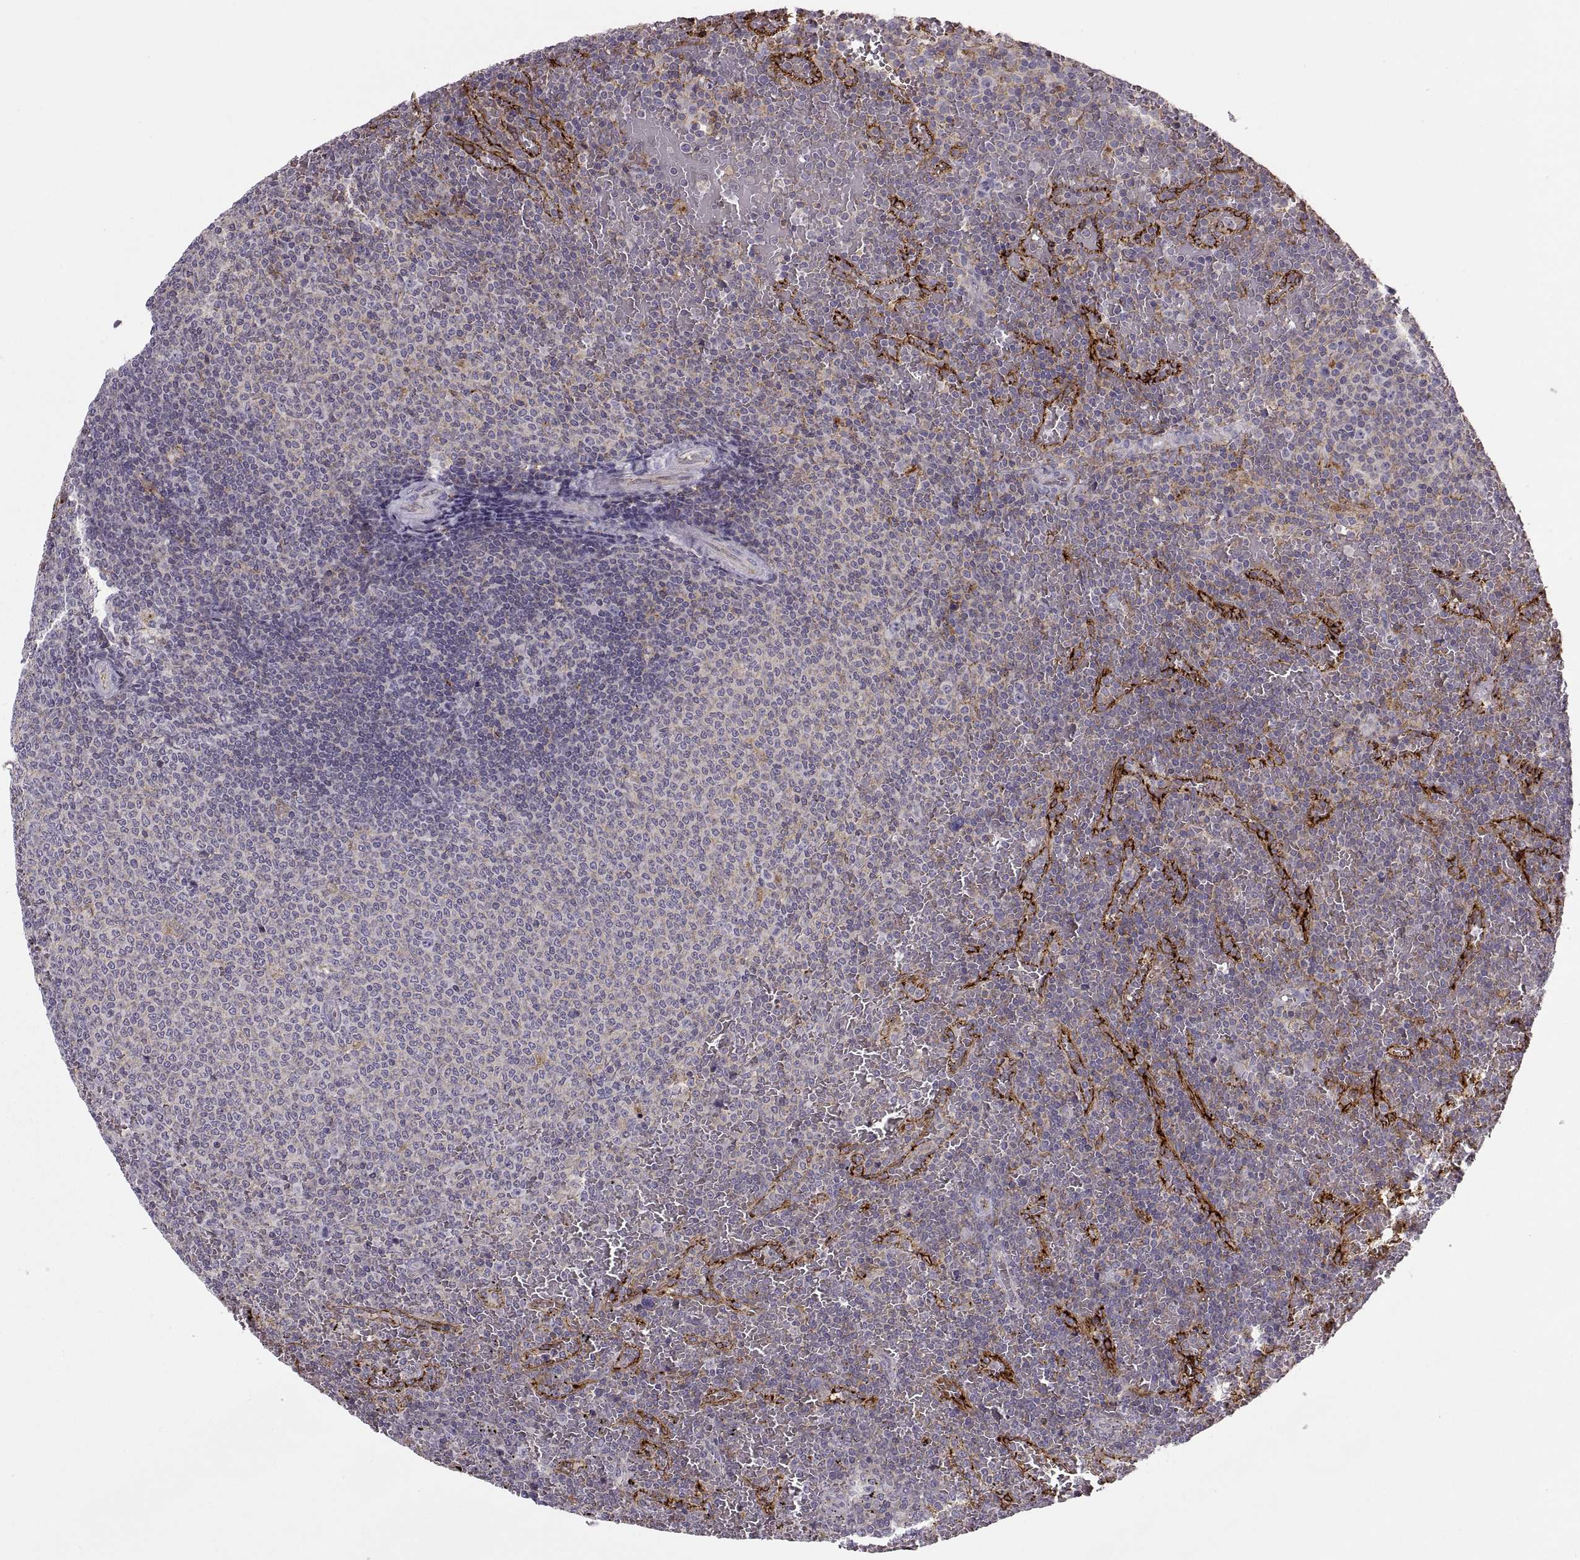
{"staining": {"intensity": "negative", "quantity": "none", "location": "none"}, "tissue": "lymphoma", "cell_type": "Tumor cells", "image_type": "cancer", "snomed": [{"axis": "morphology", "description": "Malignant lymphoma, non-Hodgkin's type, Low grade"}, {"axis": "topography", "description": "Spleen"}], "caption": "Malignant lymphoma, non-Hodgkin's type (low-grade) was stained to show a protein in brown. There is no significant staining in tumor cells.", "gene": "RALB", "patient": {"sex": "female", "age": 77}}